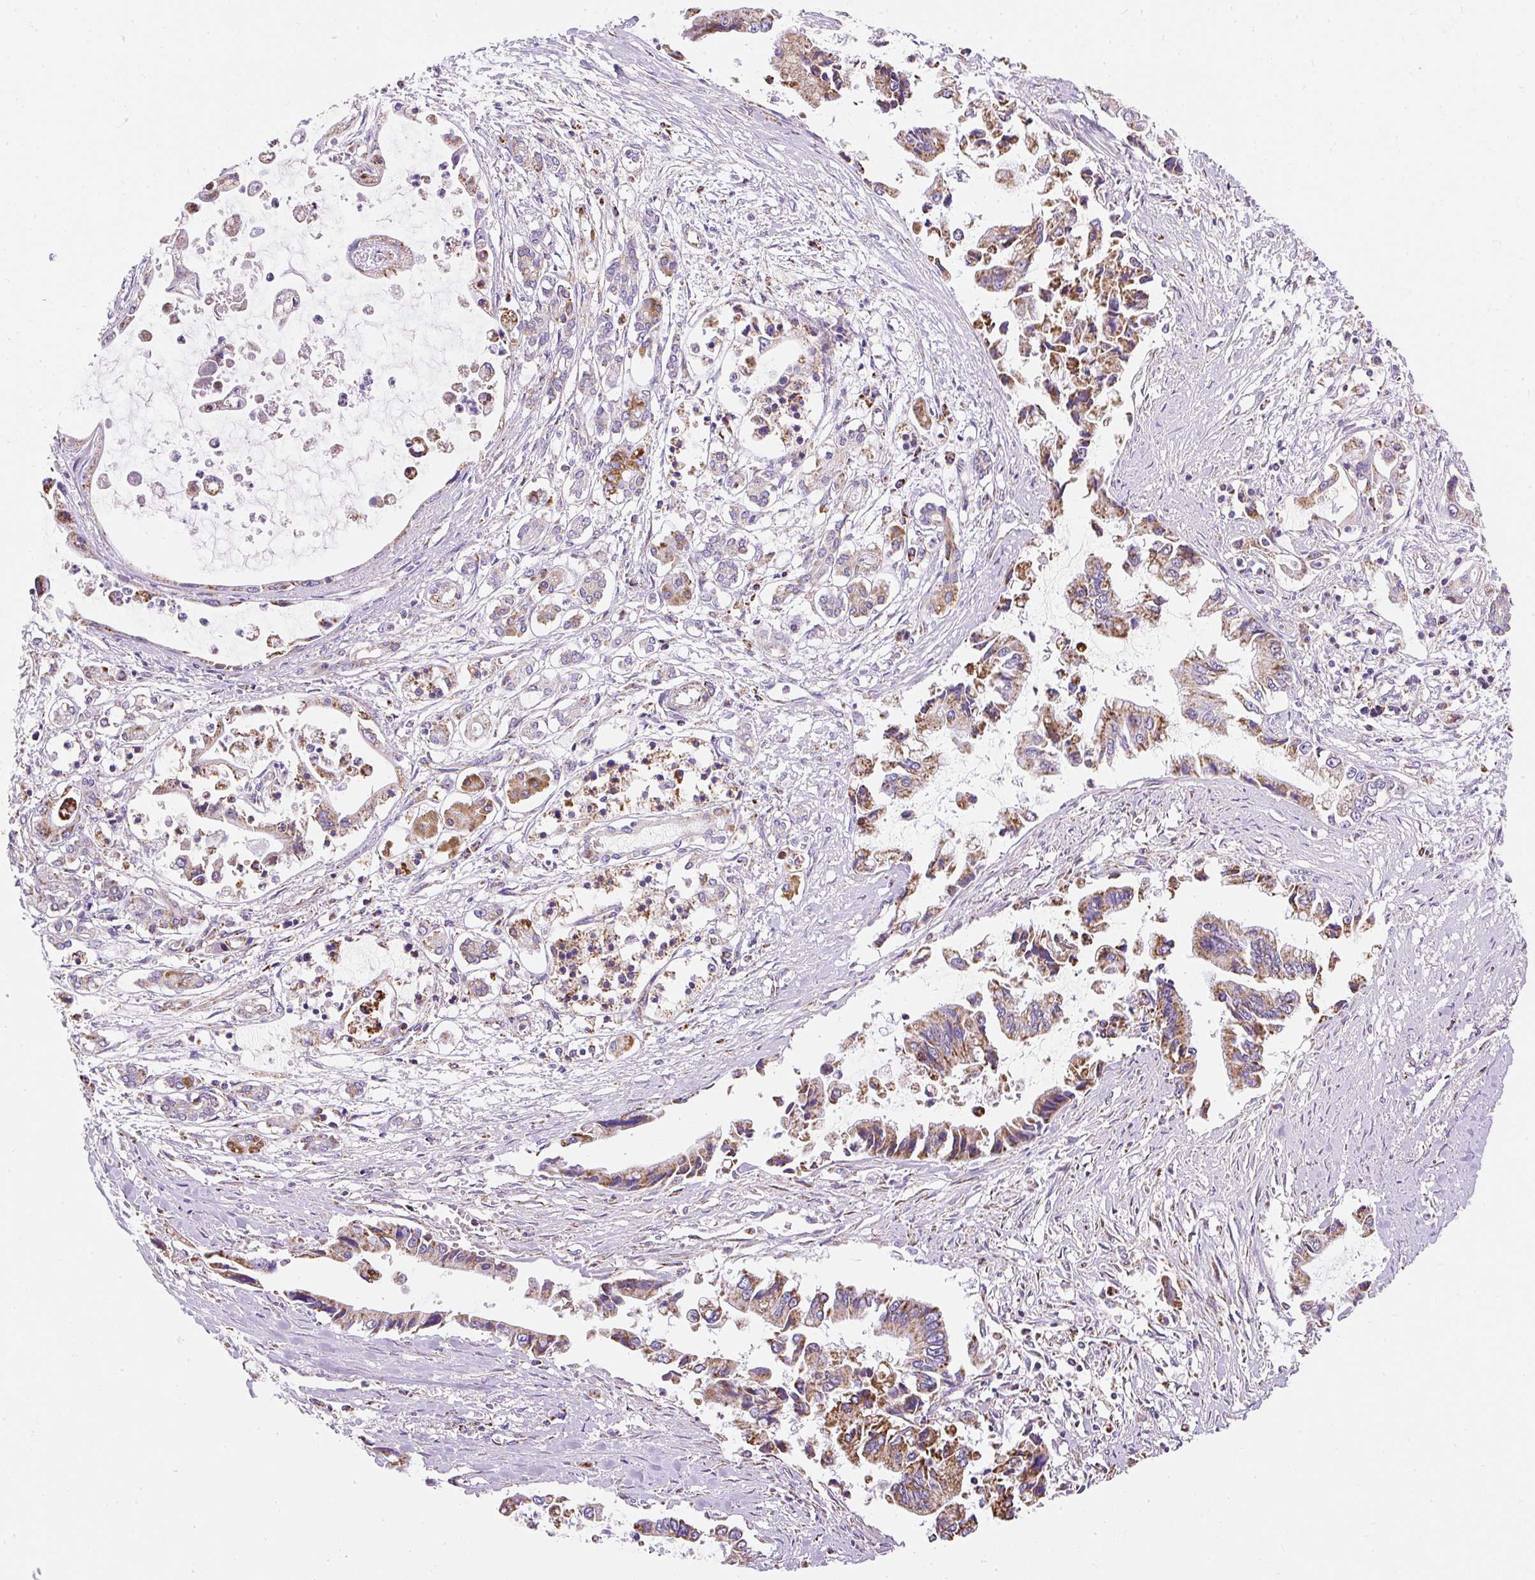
{"staining": {"intensity": "moderate", "quantity": ">75%", "location": "cytoplasmic/membranous"}, "tissue": "pancreatic cancer", "cell_type": "Tumor cells", "image_type": "cancer", "snomed": [{"axis": "morphology", "description": "Adenocarcinoma, NOS"}, {"axis": "topography", "description": "Pancreas"}], "caption": "High-power microscopy captured an immunohistochemistry image of pancreatic cancer, revealing moderate cytoplasmic/membranous staining in approximately >75% of tumor cells.", "gene": "DAAM2", "patient": {"sex": "male", "age": 84}}